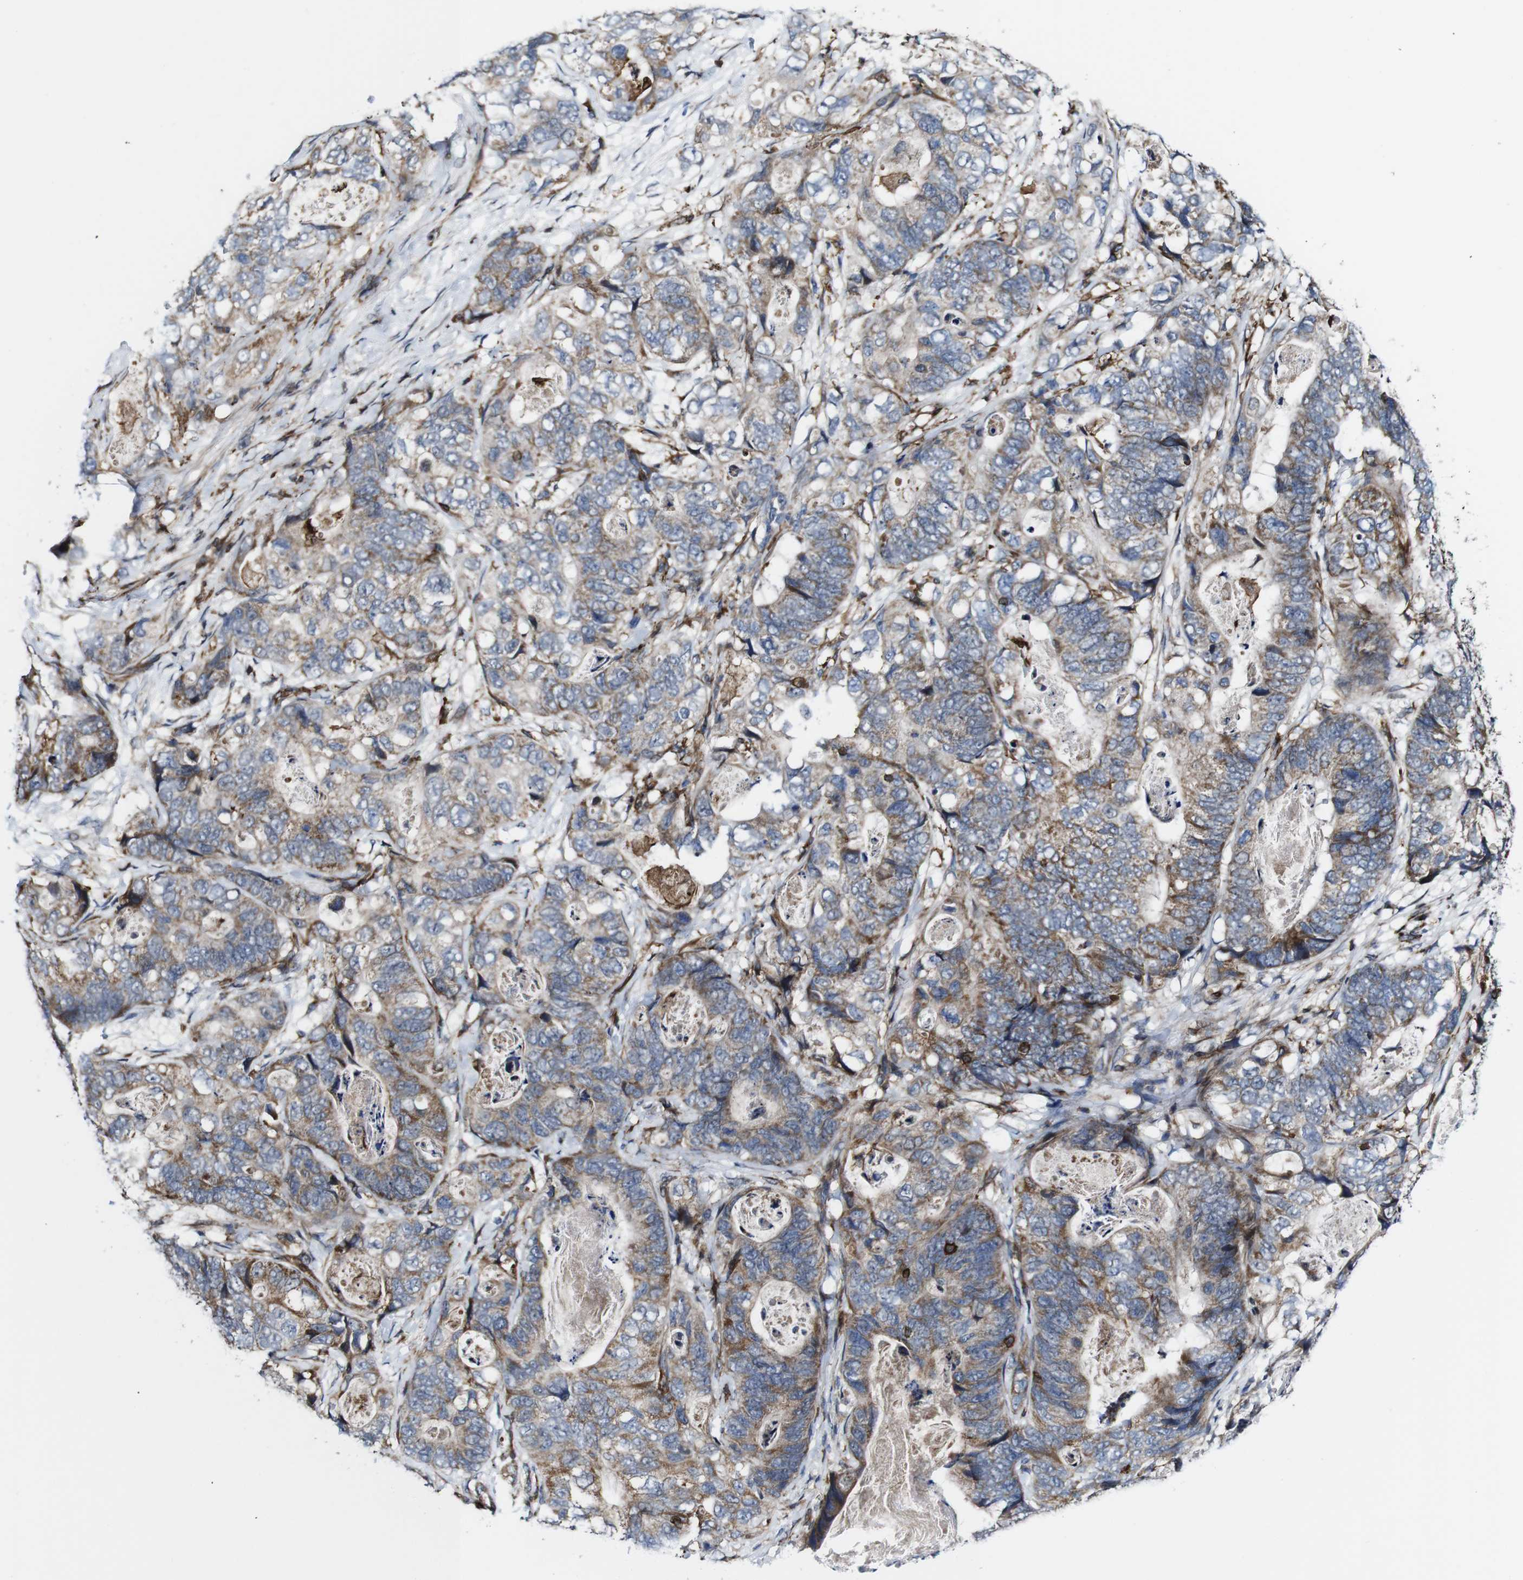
{"staining": {"intensity": "weak", "quantity": ">75%", "location": "cytoplasmic/membranous"}, "tissue": "stomach cancer", "cell_type": "Tumor cells", "image_type": "cancer", "snomed": [{"axis": "morphology", "description": "Adenocarcinoma, NOS"}, {"axis": "topography", "description": "Stomach"}], "caption": "Immunohistochemical staining of human stomach cancer displays low levels of weak cytoplasmic/membranous positivity in approximately >75% of tumor cells. (Stains: DAB in brown, nuclei in blue, Microscopy: brightfield microscopy at high magnification).", "gene": "JAK2", "patient": {"sex": "female", "age": 89}}